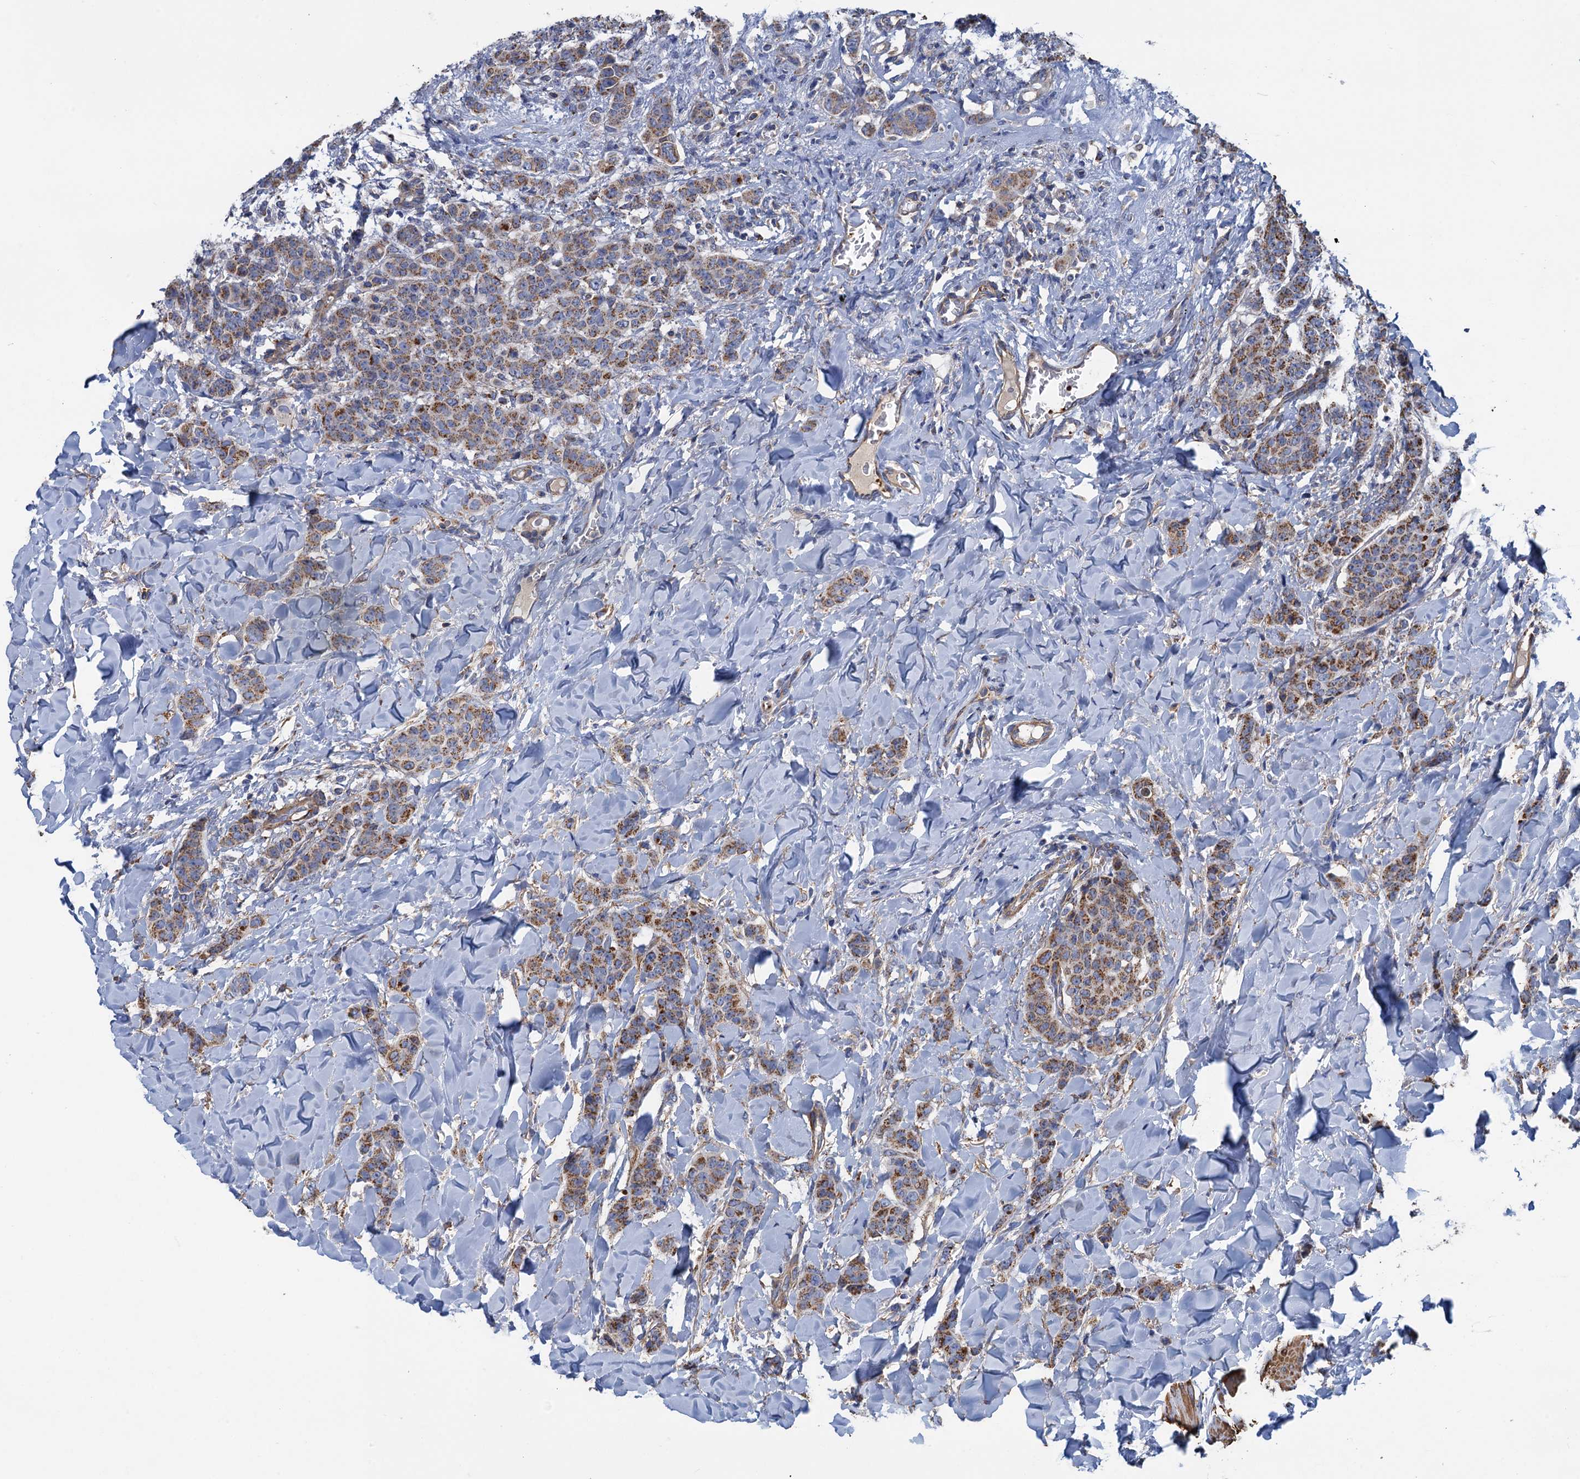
{"staining": {"intensity": "moderate", "quantity": "25%-75%", "location": "cytoplasmic/membranous"}, "tissue": "breast cancer", "cell_type": "Tumor cells", "image_type": "cancer", "snomed": [{"axis": "morphology", "description": "Duct carcinoma"}, {"axis": "topography", "description": "Breast"}], "caption": "Brown immunohistochemical staining in human infiltrating ductal carcinoma (breast) shows moderate cytoplasmic/membranous expression in approximately 25%-75% of tumor cells.", "gene": "GCSH", "patient": {"sex": "female", "age": 40}}